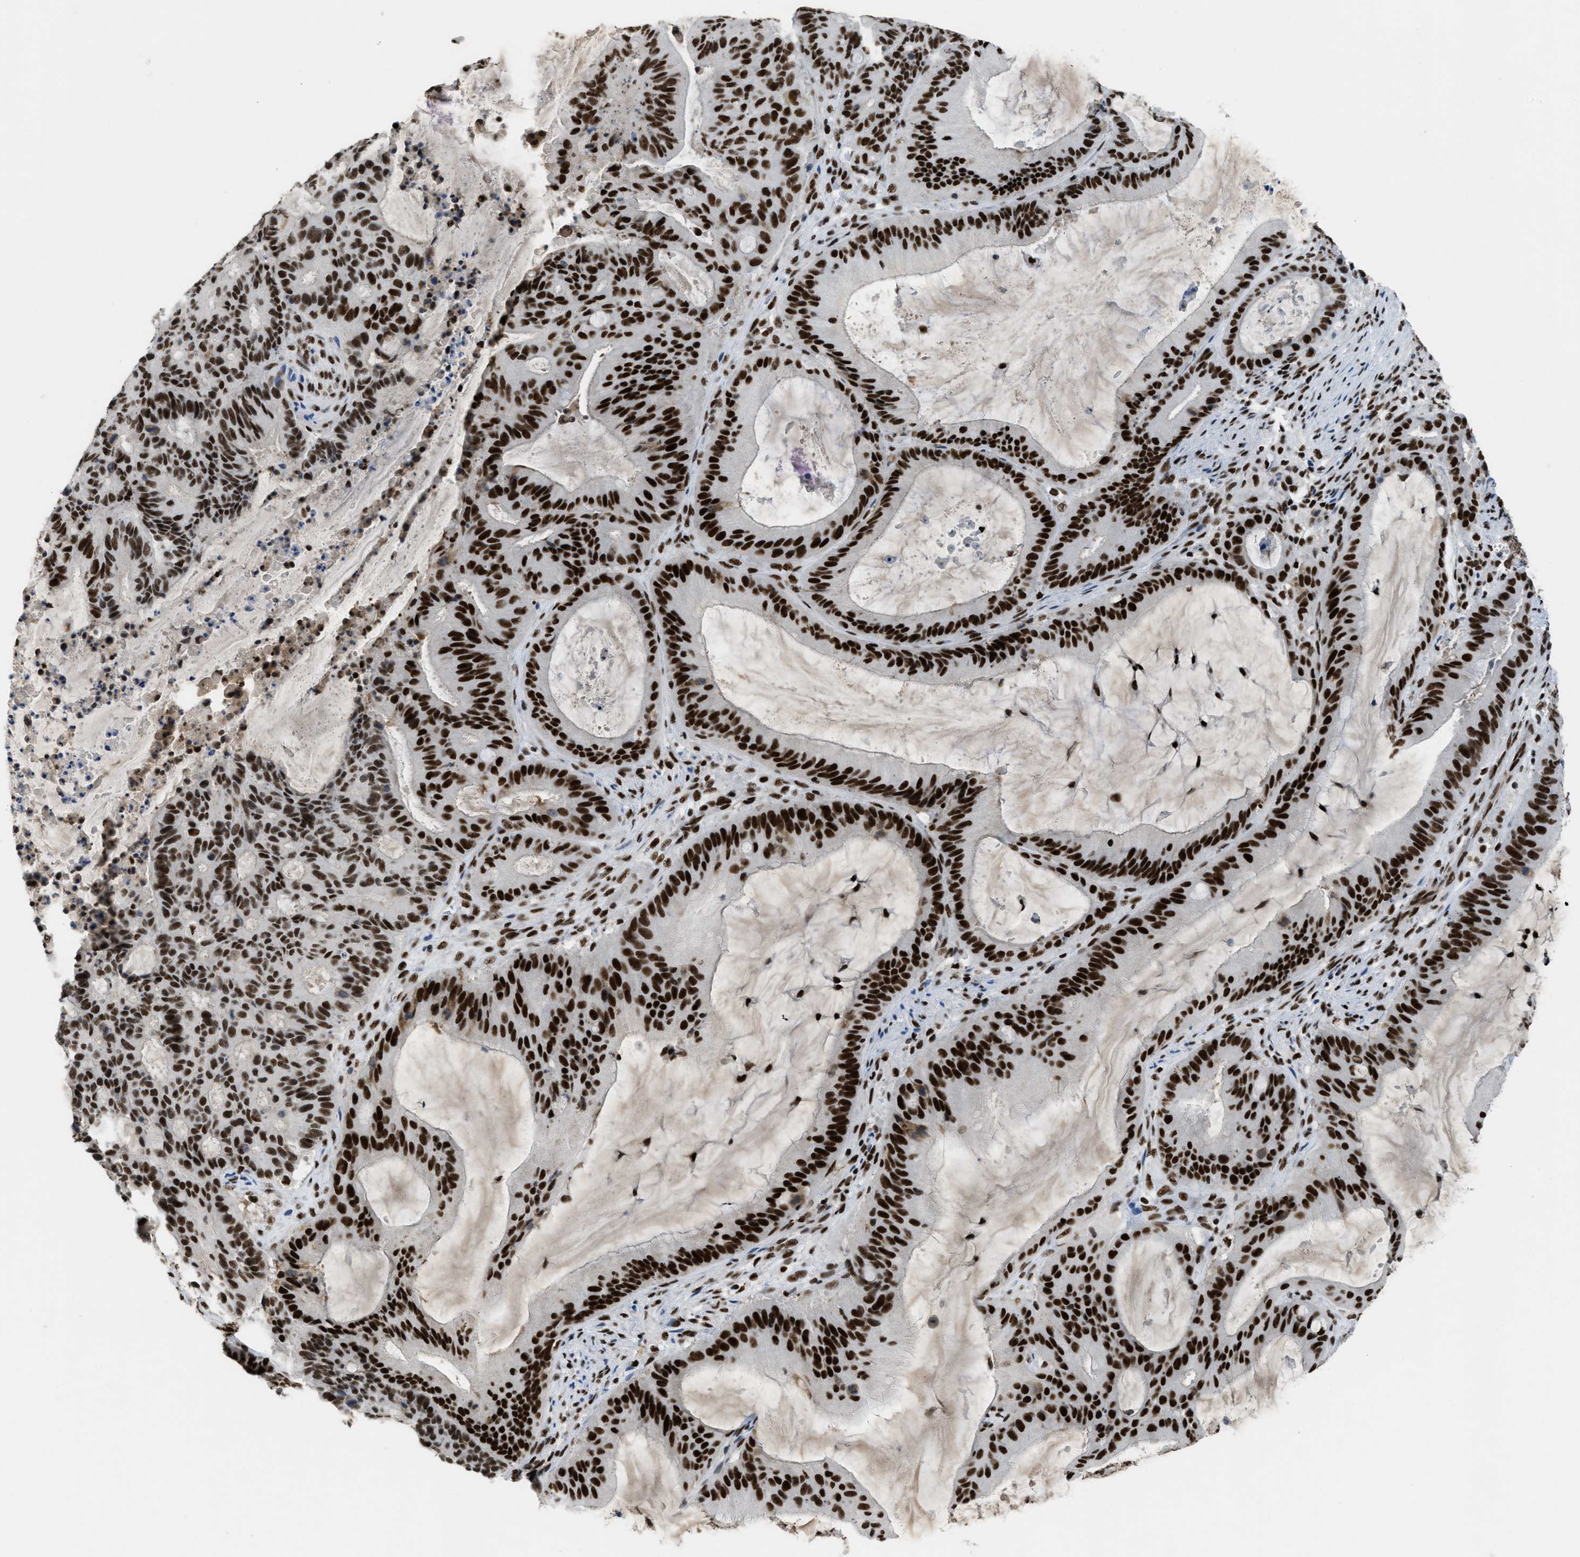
{"staining": {"intensity": "strong", "quantity": ">75%", "location": "nuclear"}, "tissue": "liver cancer", "cell_type": "Tumor cells", "image_type": "cancer", "snomed": [{"axis": "morphology", "description": "Normal tissue, NOS"}, {"axis": "morphology", "description": "Cholangiocarcinoma"}, {"axis": "topography", "description": "Liver"}, {"axis": "topography", "description": "Peripheral nerve tissue"}], "caption": "Strong nuclear positivity is appreciated in approximately >75% of tumor cells in liver cancer (cholangiocarcinoma).", "gene": "SCAF4", "patient": {"sex": "female", "age": 73}}